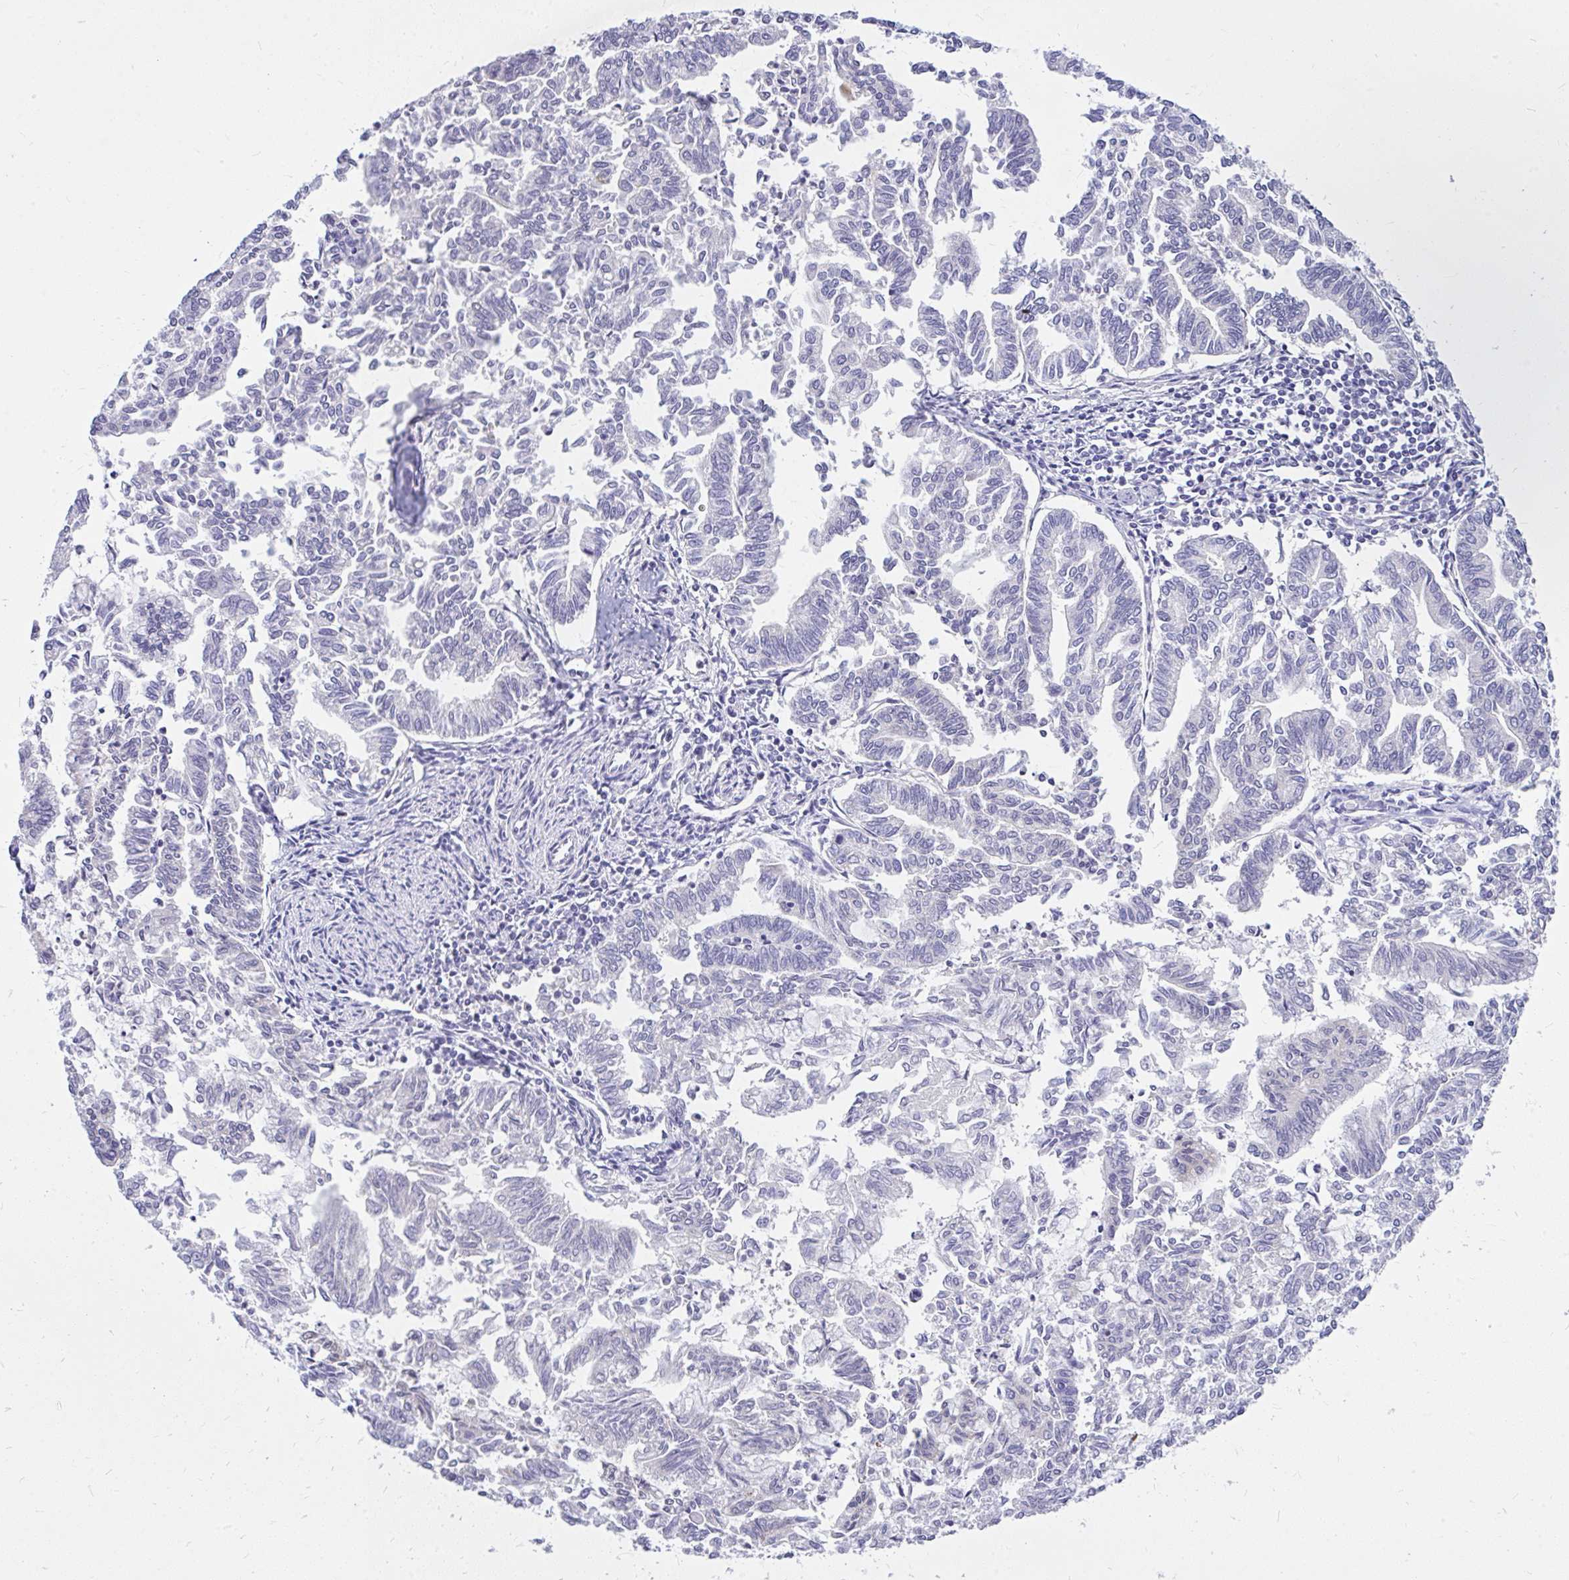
{"staining": {"intensity": "negative", "quantity": "none", "location": "none"}, "tissue": "endometrial cancer", "cell_type": "Tumor cells", "image_type": "cancer", "snomed": [{"axis": "morphology", "description": "Adenocarcinoma, NOS"}, {"axis": "topography", "description": "Endometrium"}], "caption": "Immunohistochemical staining of endometrial cancer exhibits no significant expression in tumor cells.", "gene": "MAP1LC3A", "patient": {"sex": "female", "age": 79}}